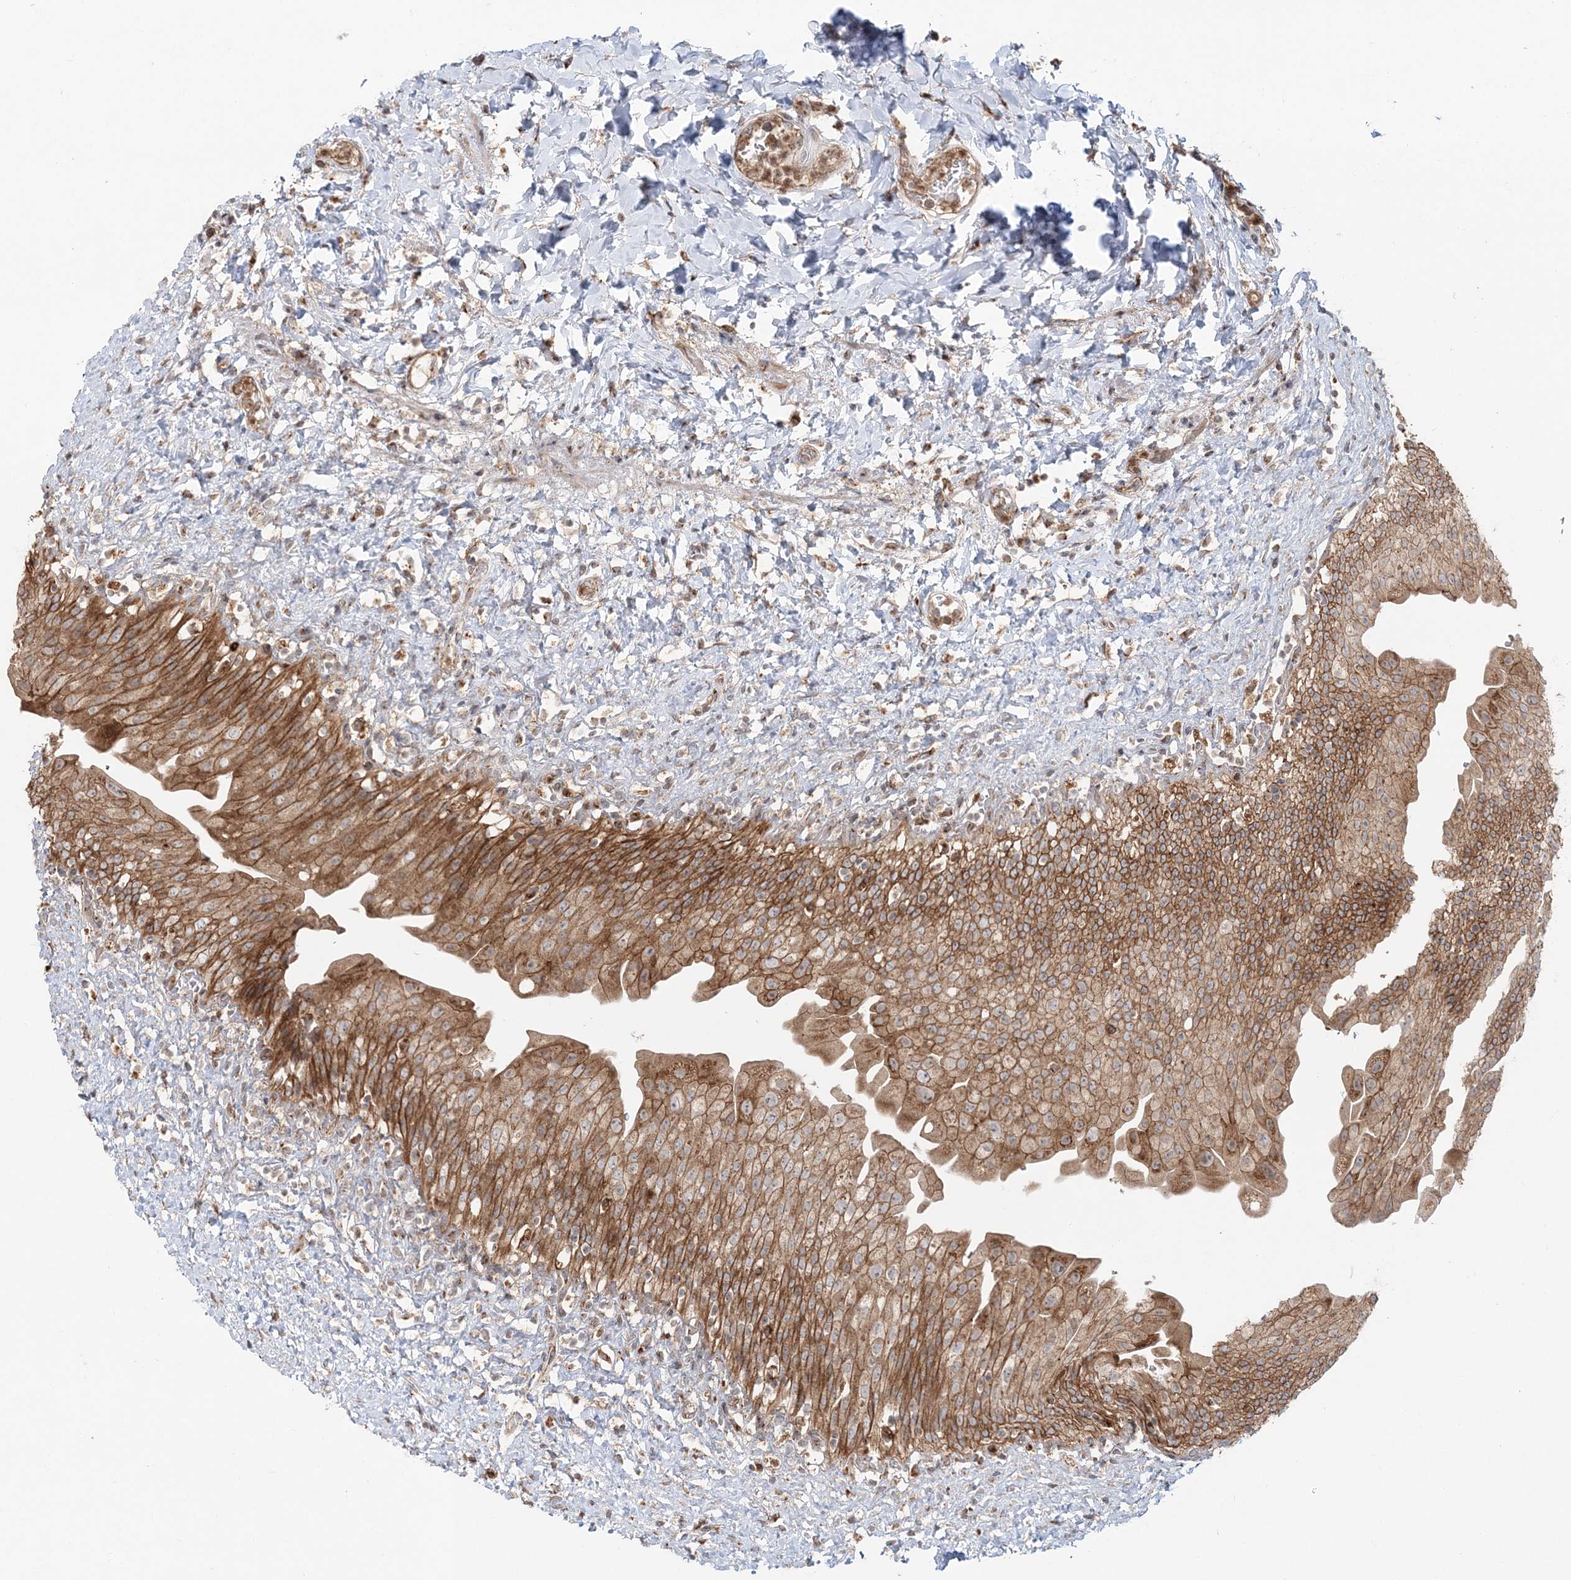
{"staining": {"intensity": "moderate", "quantity": ">75%", "location": "cytoplasmic/membranous"}, "tissue": "urinary bladder", "cell_type": "Urothelial cells", "image_type": "normal", "snomed": [{"axis": "morphology", "description": "Normal tissue, NOS"}, {"axis": "topography", "description": "Urinary bladder"}], "caption": "A medium amount of moderate cytoplasmic/membranous staining is present in about >75% of urothelial cells in benign urinary bladder. (Stains: DAB (3,3'-diaminobenzidine) in brown, nuclei in blue, Microscopy: brightfield microscopy at high magnification).", "gene": "ABCC3", "patient": {"sex": "female", "age": 27}}